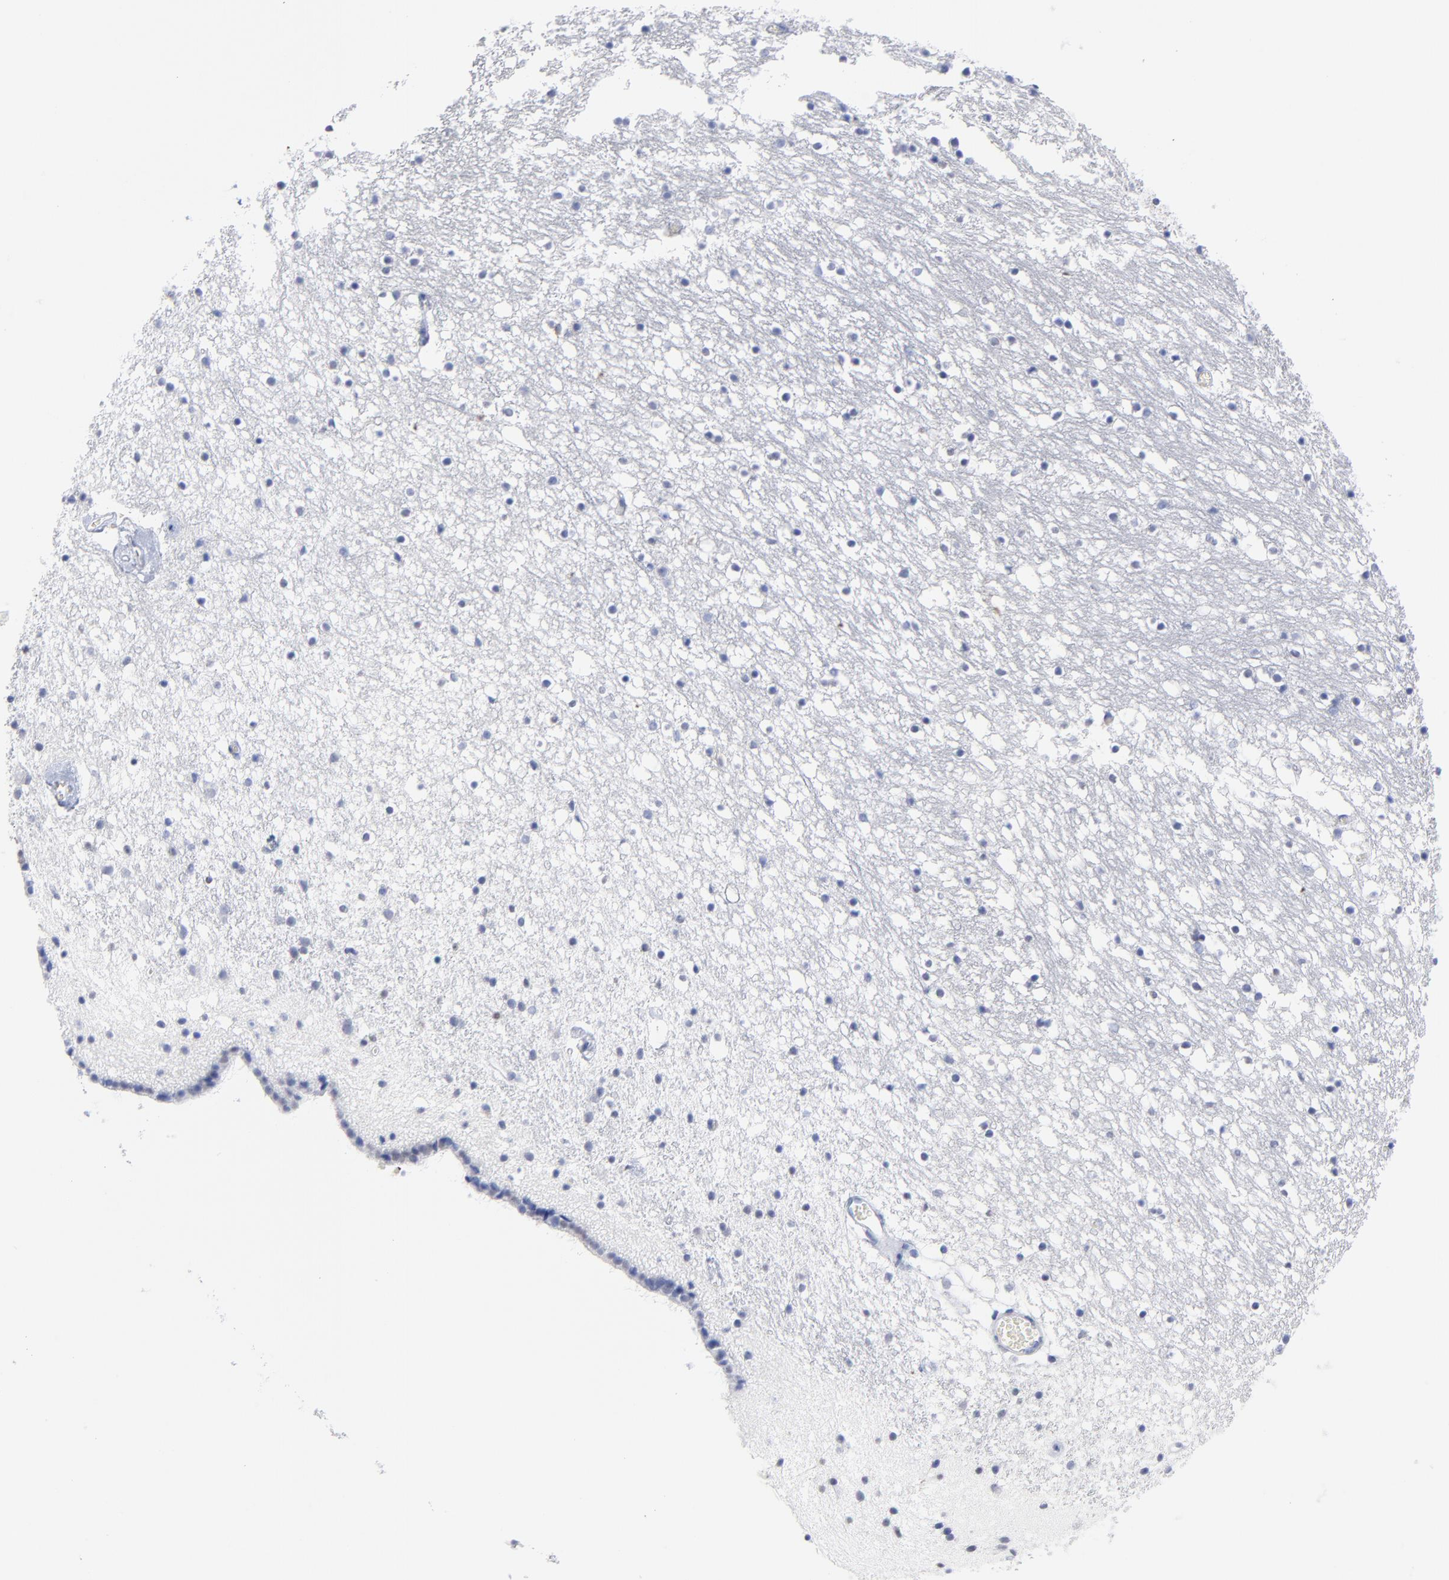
{"staining": {"intensity": "negative", "quantity": "none", "location": "none"}, "tissue": "caudate", "cell_type": "Glial cells", "image_type": "normal", "snomed": [{"axis": "morphology", "description": "Normal tissue, NOS"}, {"axis": "topography", "description": "Lateral ventricle wall"}], "caption": "Glial cells are negative for brown protein staining in unremarkable caudate. The staining was performed using DAB (3,3'-diaminobenzidine) to visualize the protein expression in brown, while the nuclei were stained in blue with hematoxylin (Magnification: 20x).", "gene": "ACY1", "patient": {"sex": "male", "age": 45}}